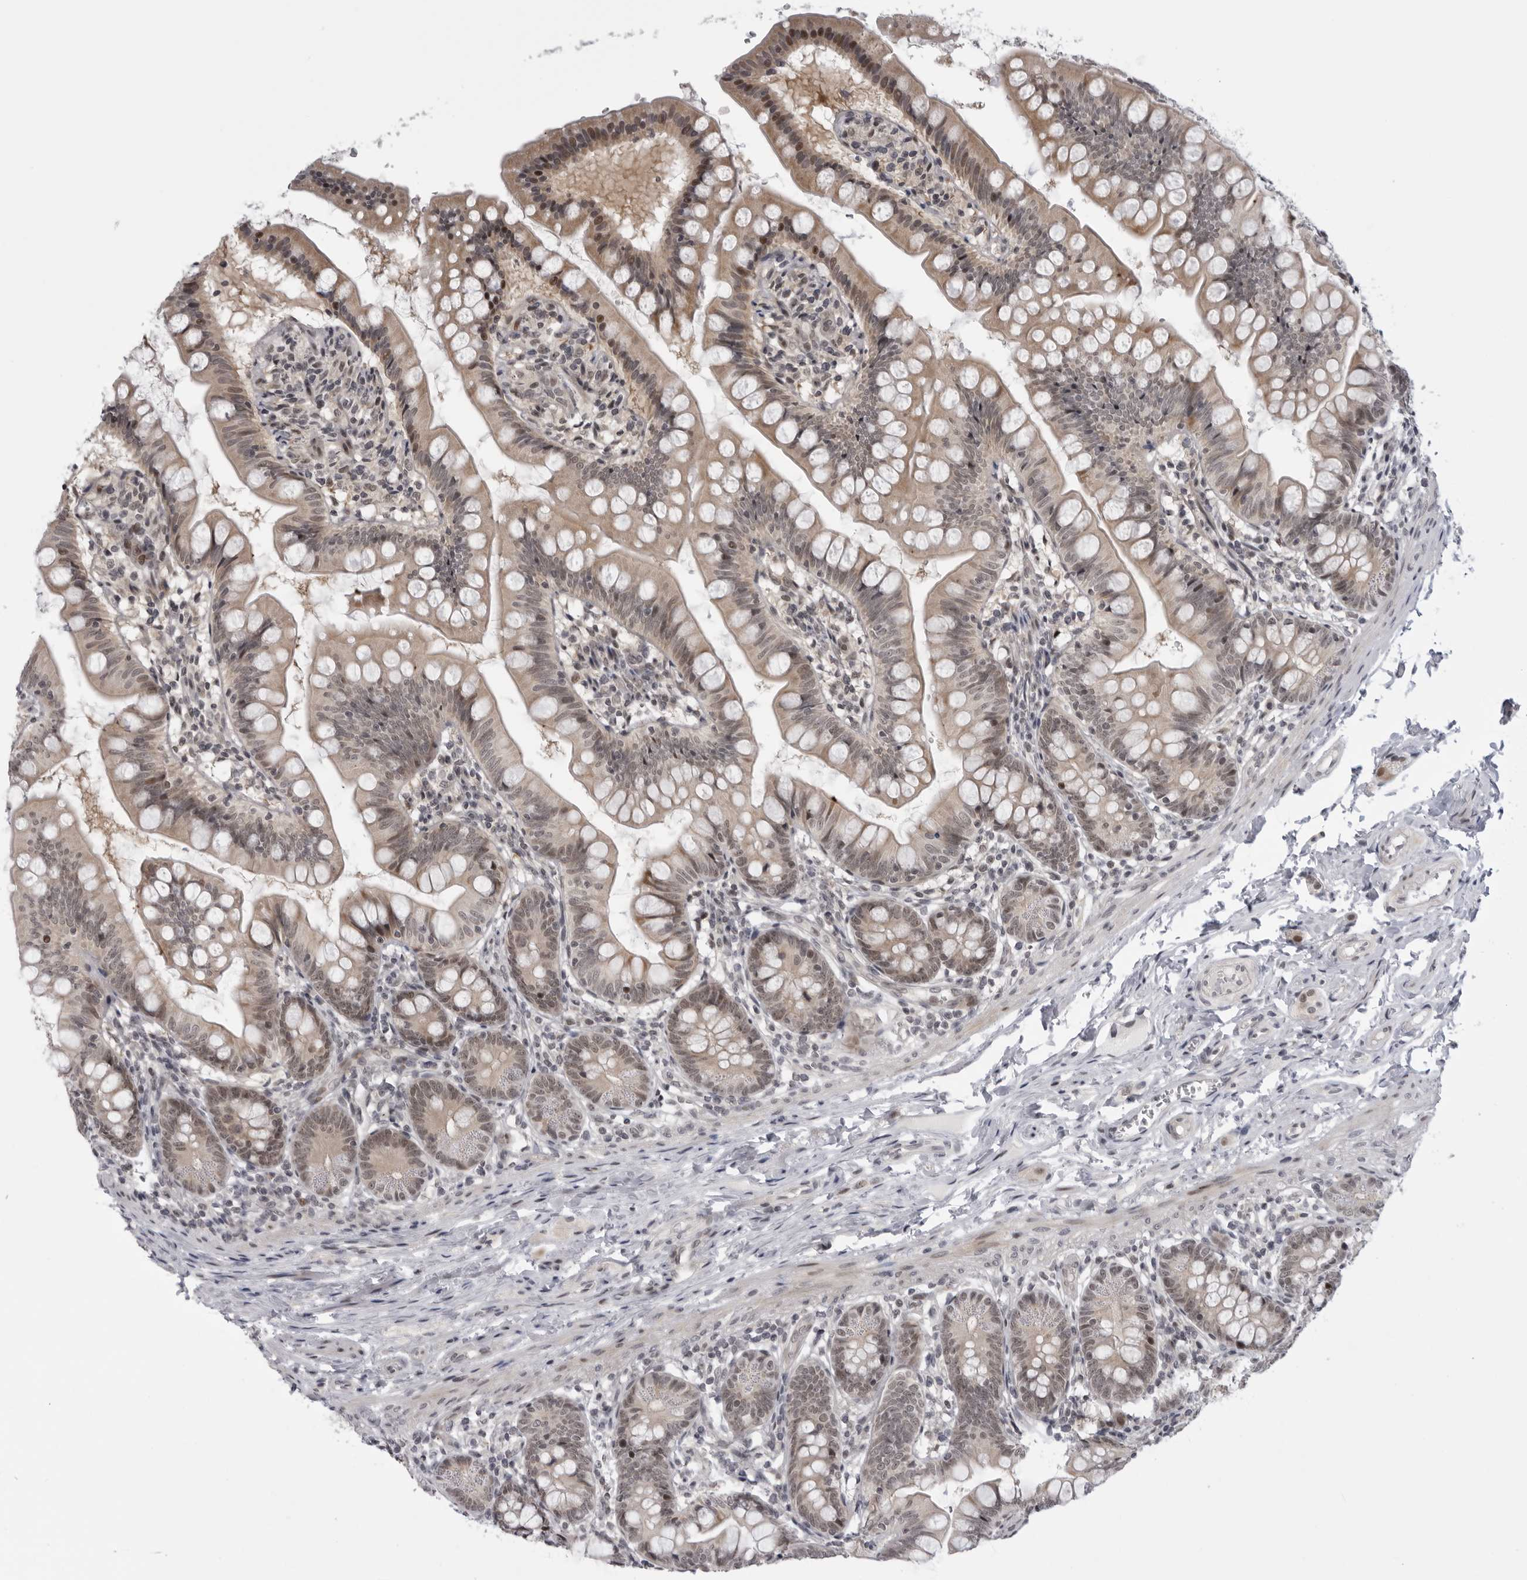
{"staining": {"intensity": "moderate", "quantity": ">75%", "location": "cytoplasmic/membranous,nuclear"}, "tissue": "small intestine", "cell_type": "Glandular cells", "image_type": "normal", "snomed": [{"axis": "morphology", "description": "Normal tissue, NOS"}, {"axis": "topography", "description": "Small intestine"}], "caption": "IHC histopathology image of normal small intestine stained for a protein (brown), which shows medium levels of moderate cytoplasmic/membranous,nuclear expression in approximately >75% of glandular cells.", "gene": "ALPK2", "patient": {"sex": "male", "age": 7}}